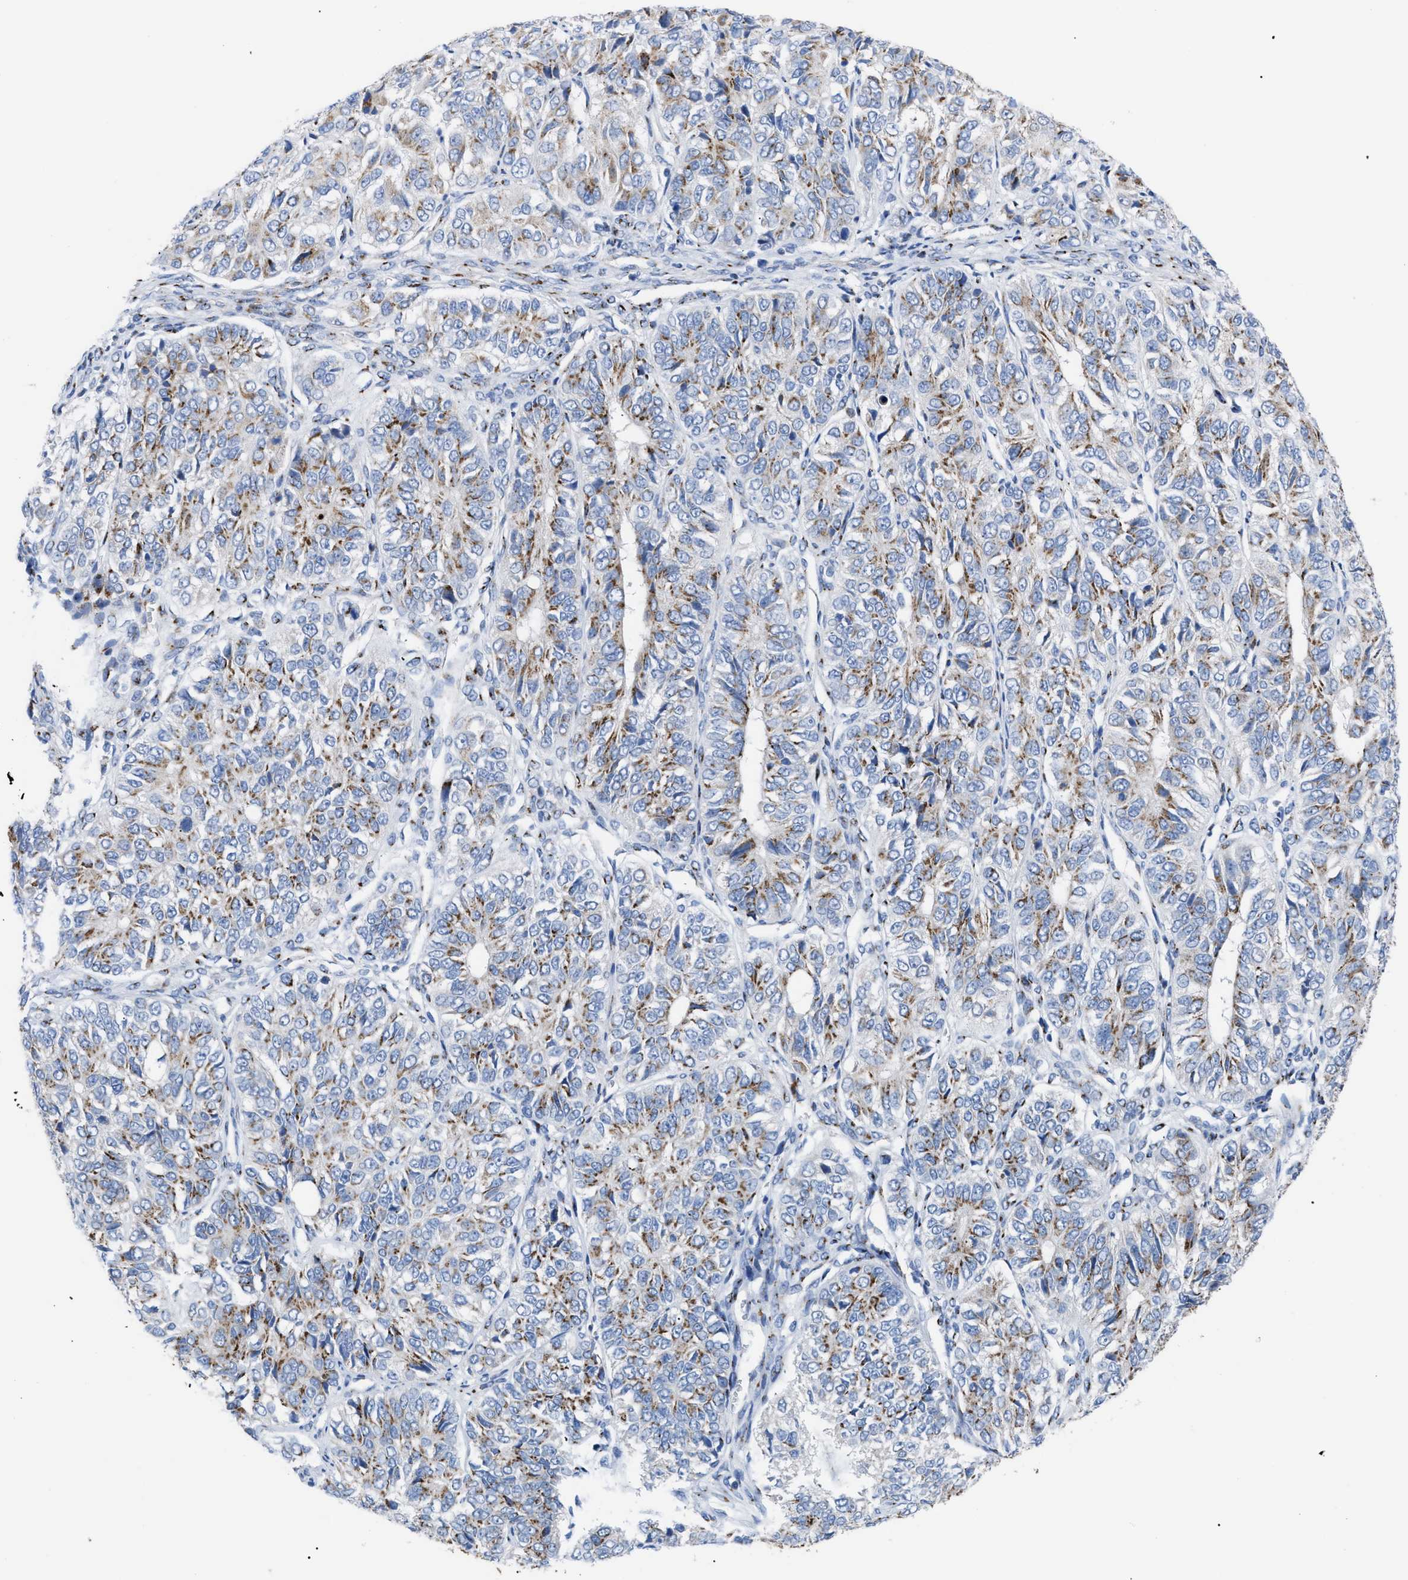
{"staining": {"intensity": "moderate", "quantity": ">75%", "location": "cytoplasmic/membranous"}, "tissue": "ovarian cancer", "cell_type": "Tumor cells", "image_type": "cancer", "snomed": [{"axis": "morphology", "description": "Carcinoma, endometroid"}, {"axis": "topography", "description": "Ovary"}], "caption": "Protein staining of ovarian endometroid carcinoma tissue exhibits moderate cytoplasmic/membranous staining in about >75% of tumor cells.", "gene": "TMEM17", "patient": {"sex": "female", "age": 51}}